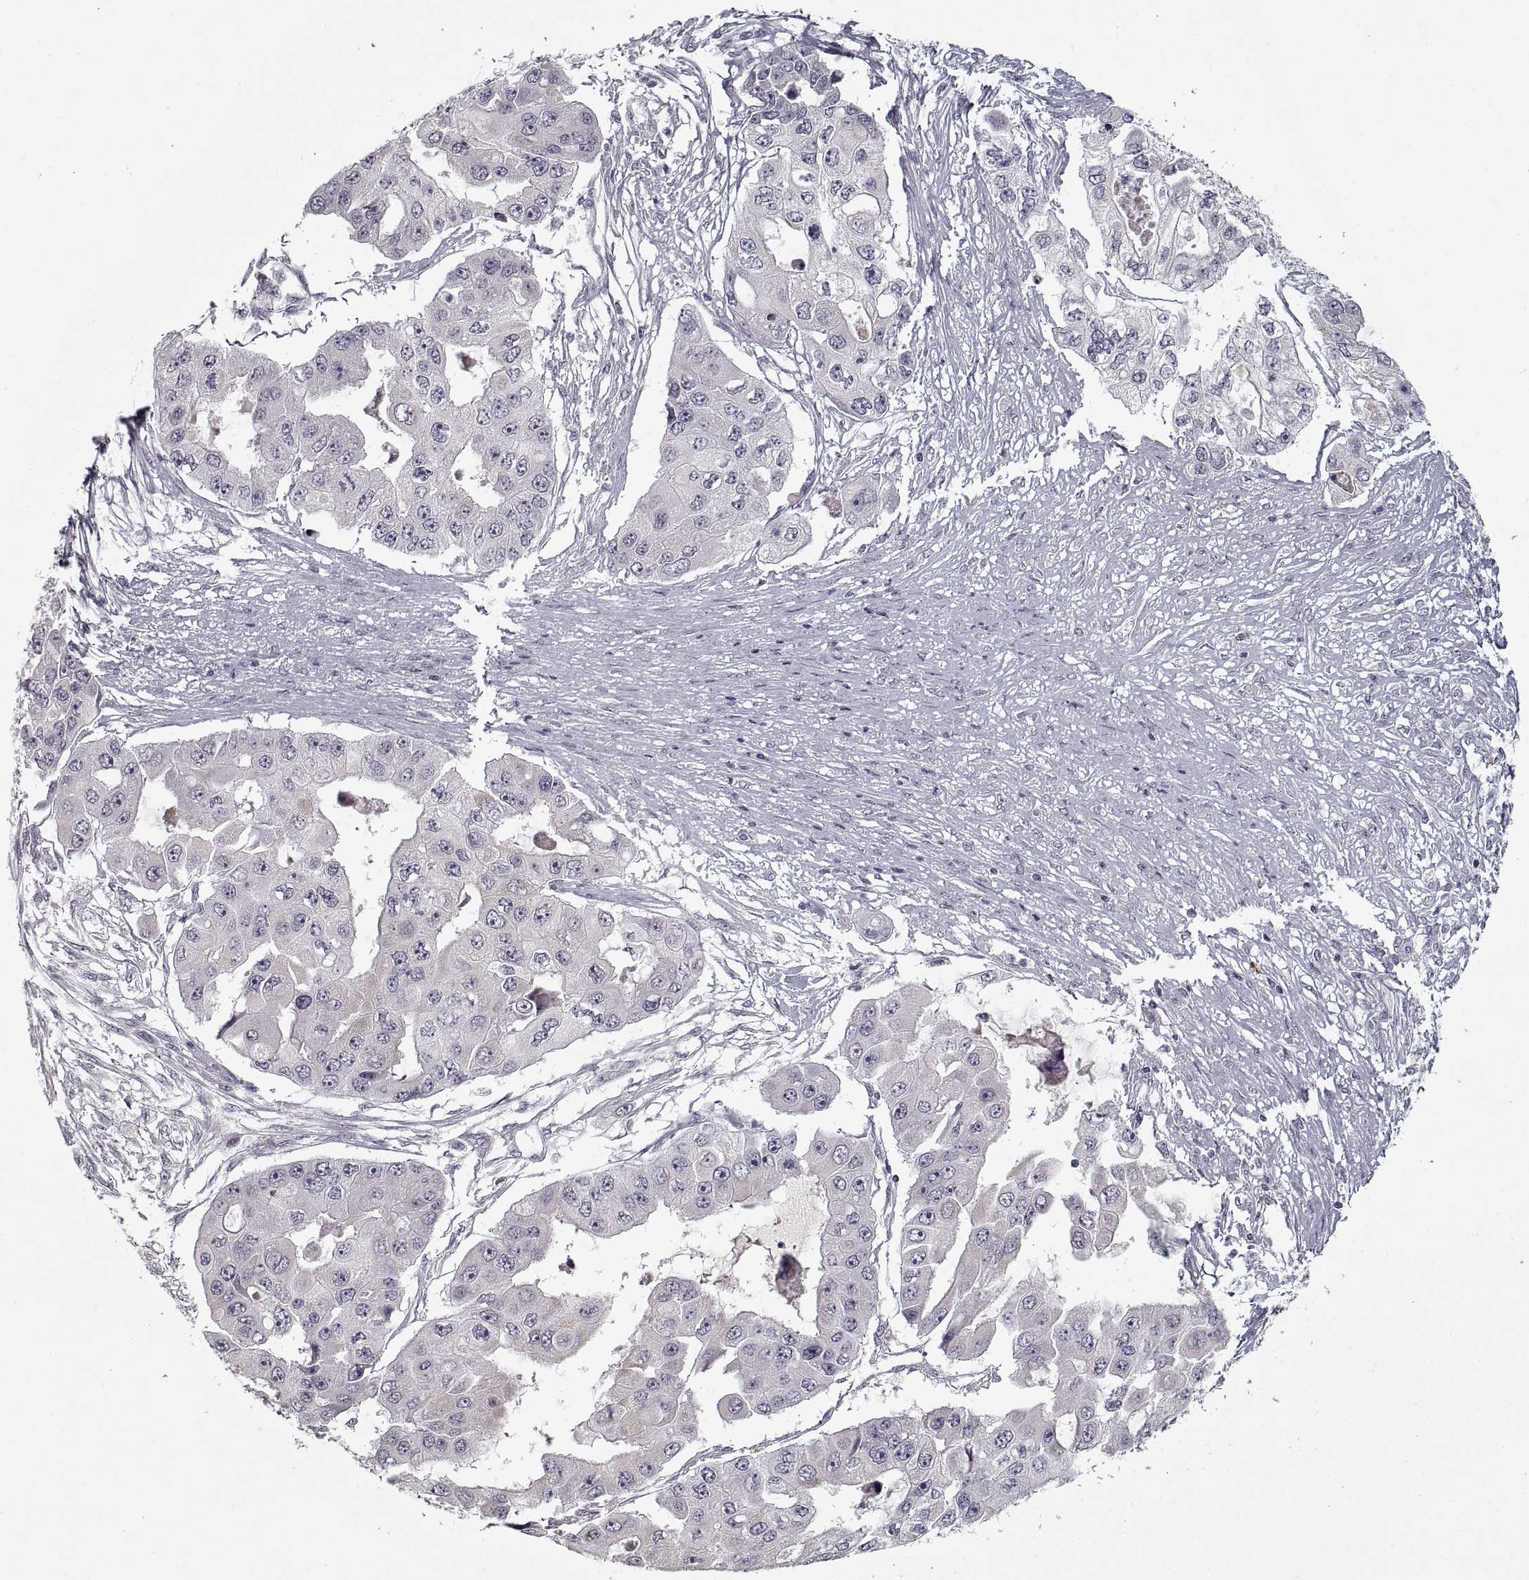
{"staining": {"intensity": "negative", "quantity": "none", "location": "none"}, "tissue": "ovarian cancer", "cell_type": "Tumor cells", "image_type": "cancer", "snomed": [{"axis": "morphology", "description": "Cystadenocarcinoma, serous, NOS"}, {"axis": "topography", "description": "Ovary"}], "caption": "Protein analysis of ovarian cancer shows no significant positivity in tumor cells.", "gene": "GAD2", "patient": {"sex": "female", "age": 56}}